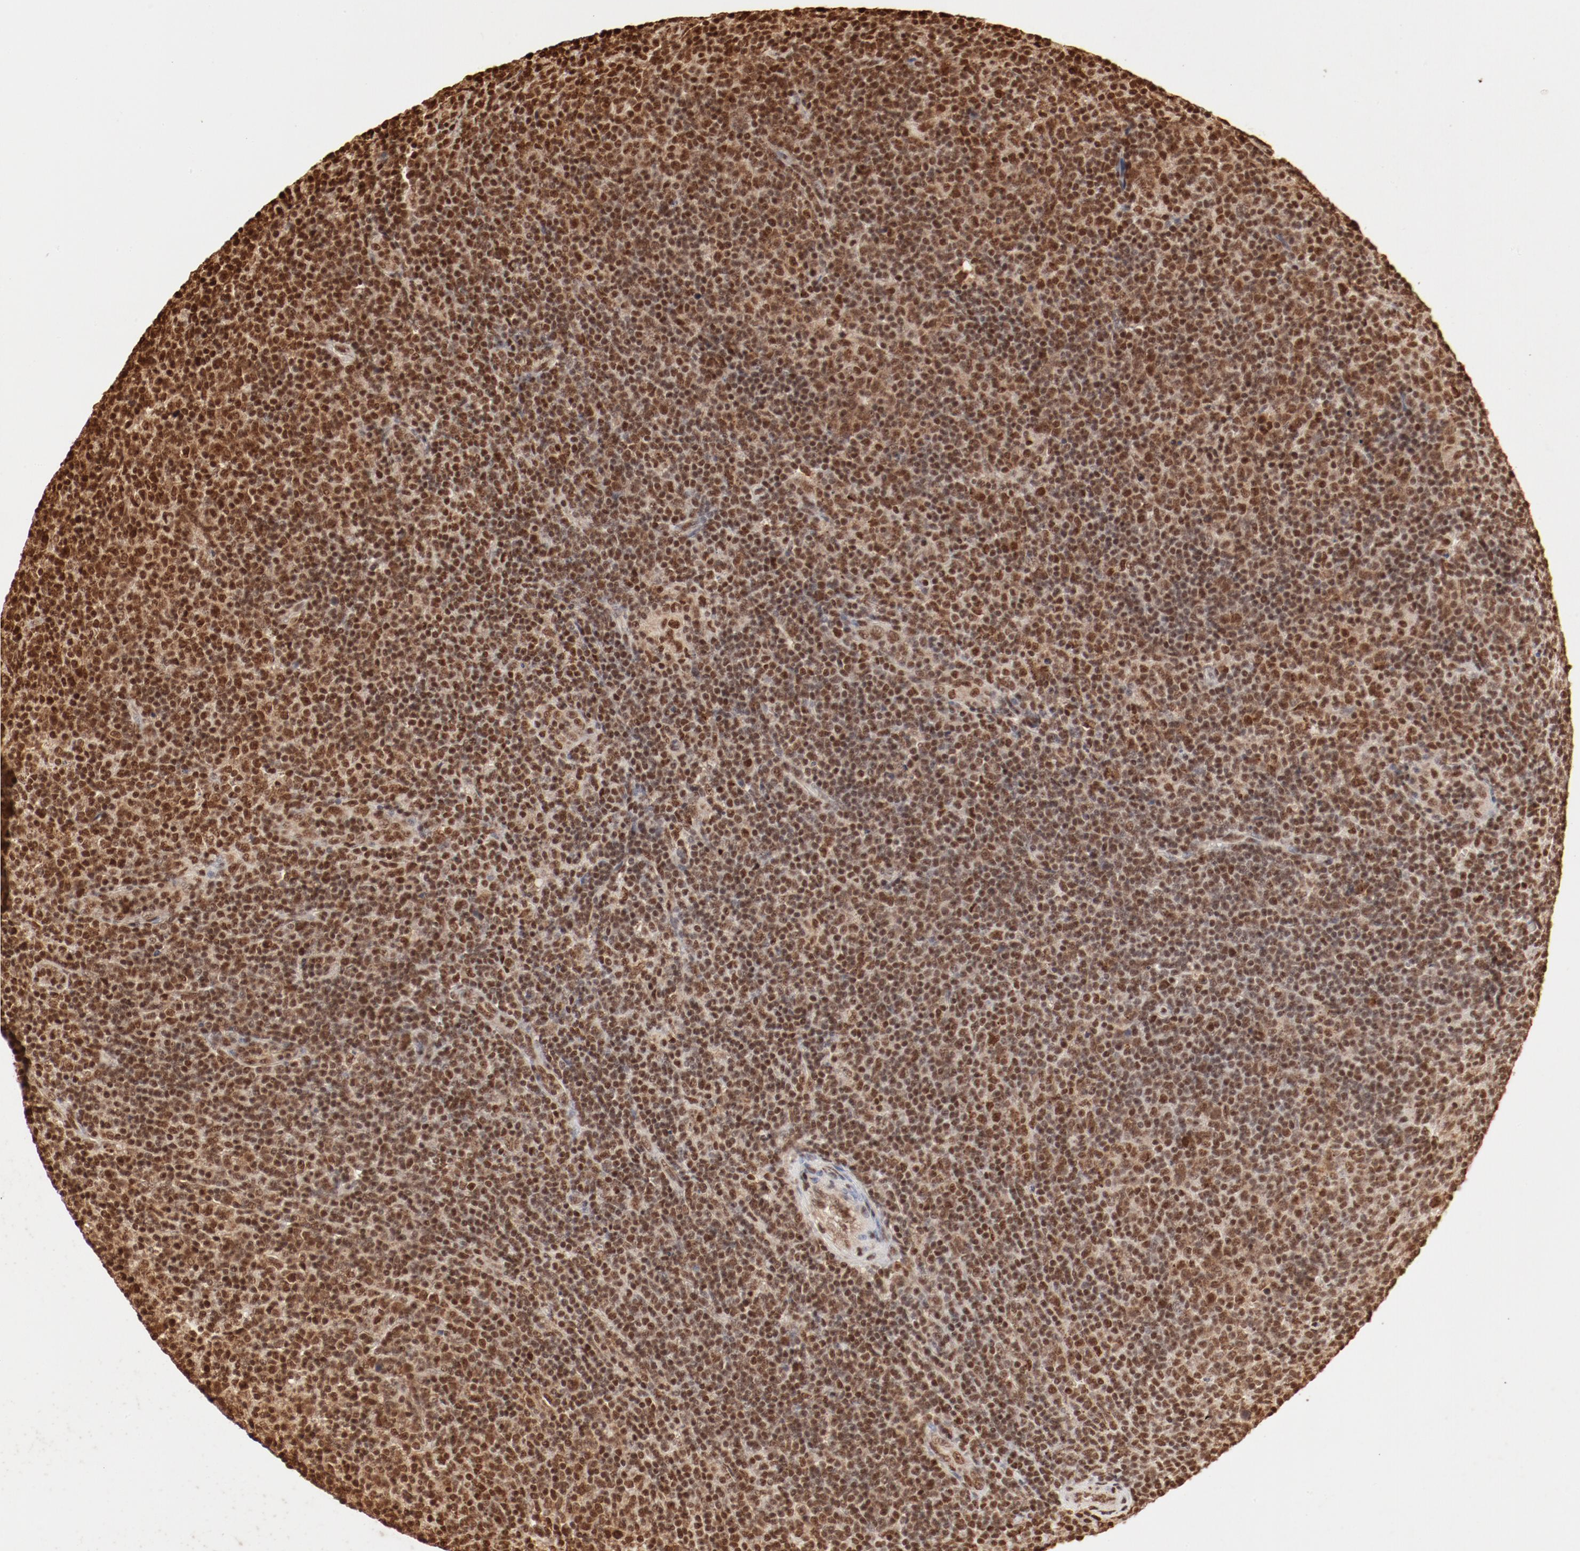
{"staining": {"intensity": "strong", "quantity": ">75%", "location": "nuclear"}, "tissue": "lymphoma", "cell_type": "Tumor cells", "image_type": "cancer", "snomed": [{"axis": "morphology", "description": "Malignant lymphoma, non-Hodgkin's type, Low grade"}, {"axis": "topography", "description": "Lymph node"}], "caption": "Protein staining of low-grade malignant lymphoma, non-Hodgkin's type tissue shows strong nuclear staining in about >75% of tumor cells.", "gene": "FAM50A", "patient": {"sex": "male", "age": 70}}